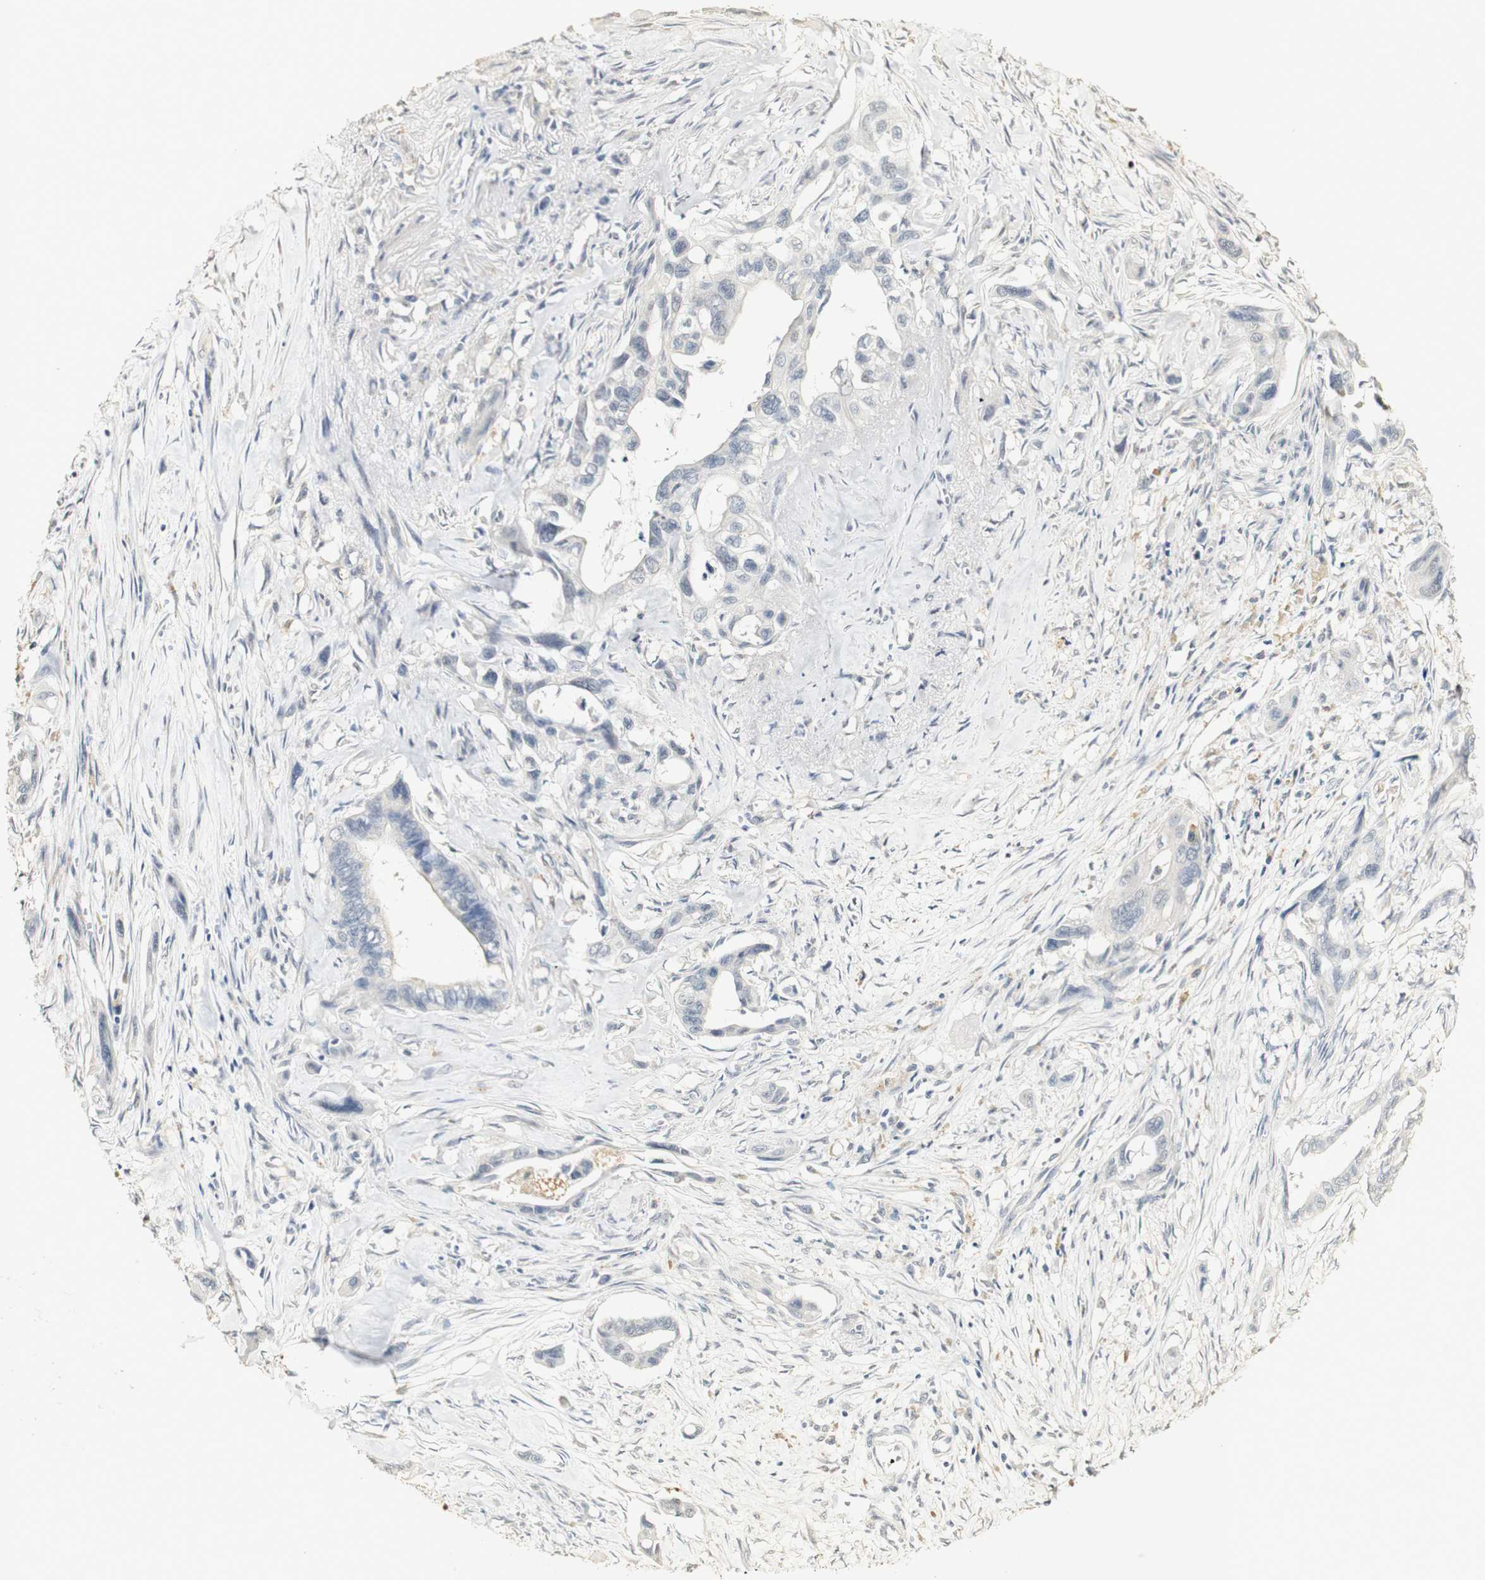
{"staining": {"intensity": "negative", "quantity": "none", "location": "none"}, "tissue": "pancreatic cancer", "cell_type": "Tumor cells", "image_type": "cancer", "snomed": [{"axis": "morphology", "description": "Adenocarcinoma, NOS"}, {"axis": "topography", "description": "Pancreas"}], "caption": "Immunohistochemistry photomicrograph of neoplastic tissue: human pancreatic cancer stained with DAB (3,3'-diaminobenzidine) demonstrates no significant protein expression in tumor cells.", "gene": "SYT7", "patient": {"sex": "male", "age": 73}}